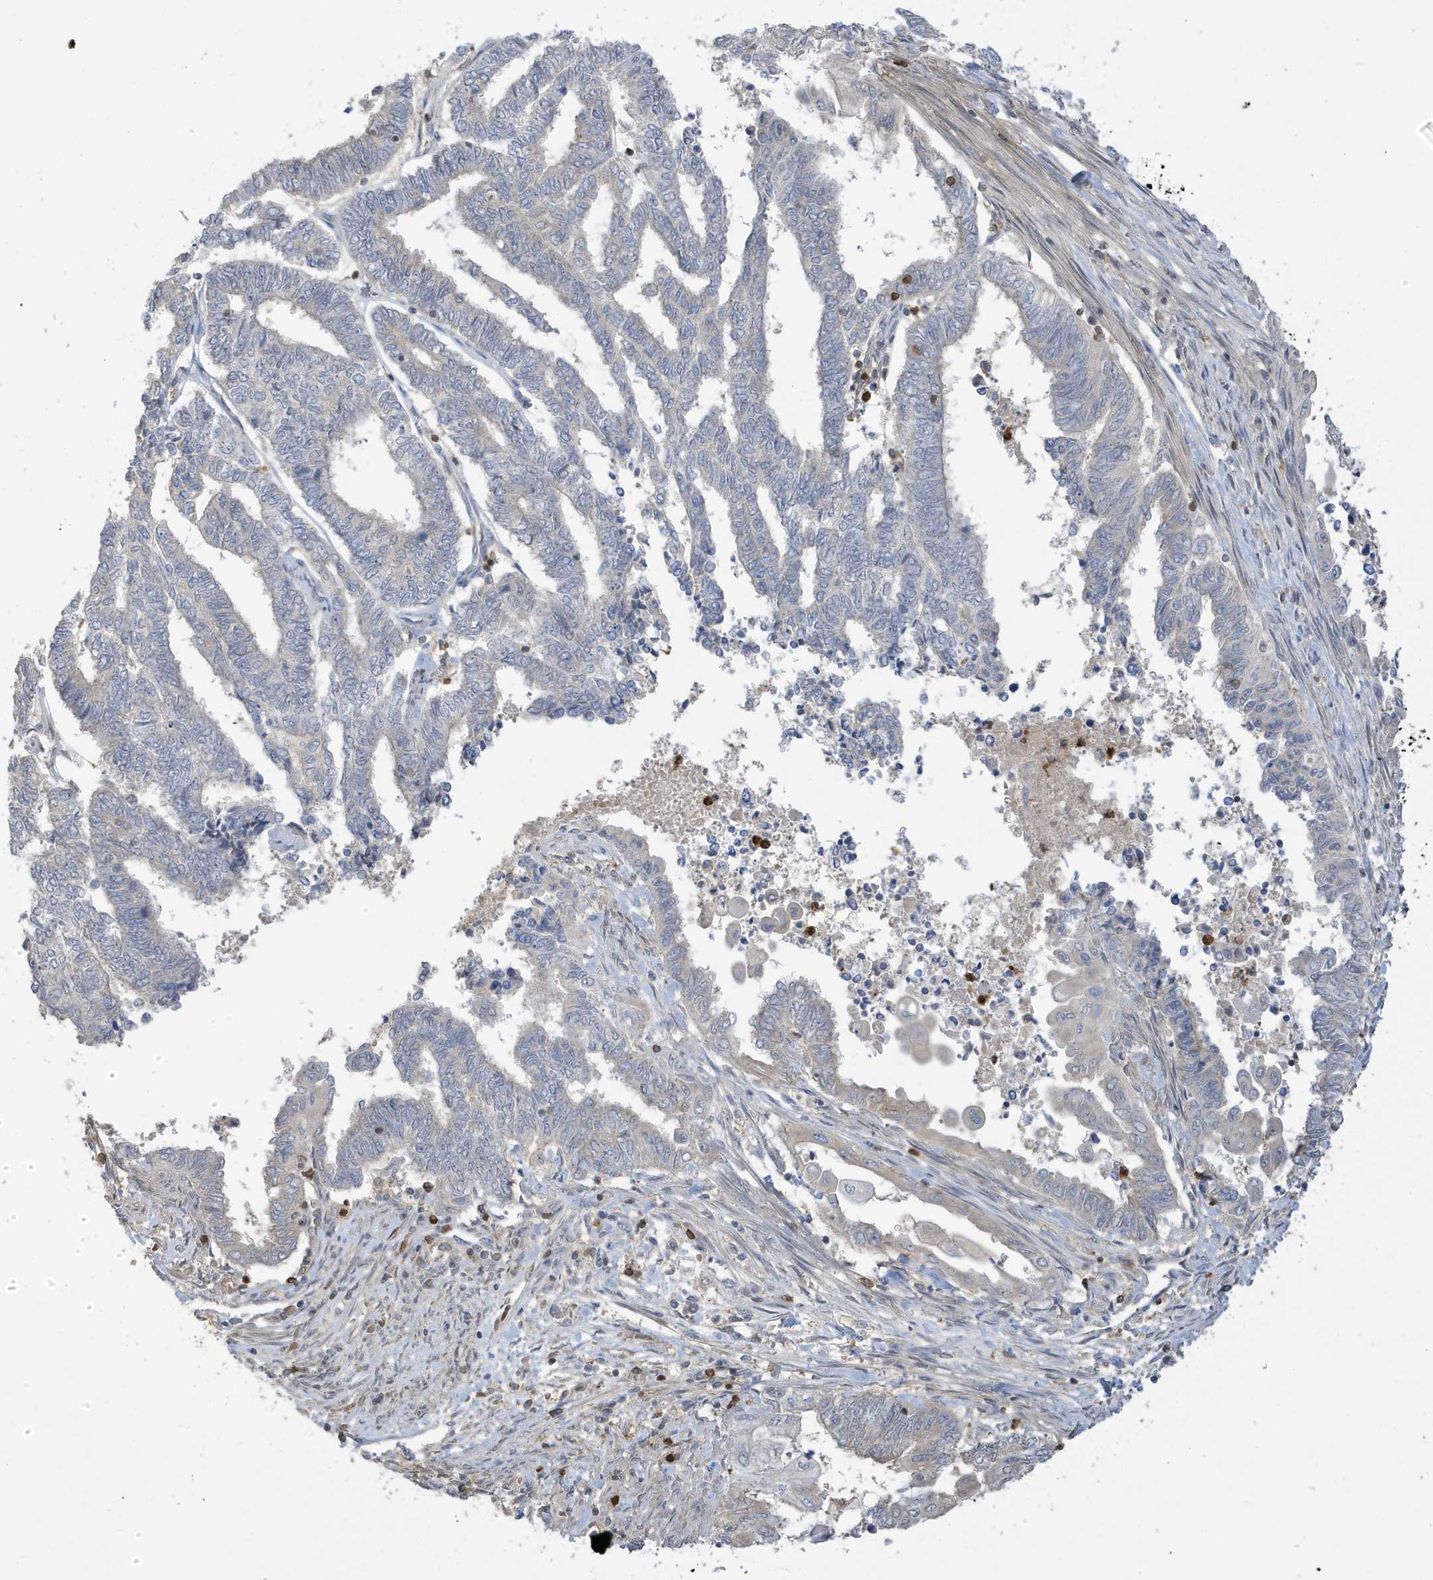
{"staining": {"intensity": "negative", "quantity": "none", "location": "none"}, "tissue": "endometrial cancer", "cell_type": "Tumor cells", "image_type": "cancer", "snomed": [{"axis": "morphology", "description": "Adenocarcinoma, NOS"}, {"axis": "topography", "description": "Uterus"}, {"axis": "topography", "description": "Endometrium"}], "caption": "The photomicrograph reveals no staining of tumor cells in endometrial adenocarcinoma.", "gene": "TAB3", "patient": {"sex": "female", "age": 70}}